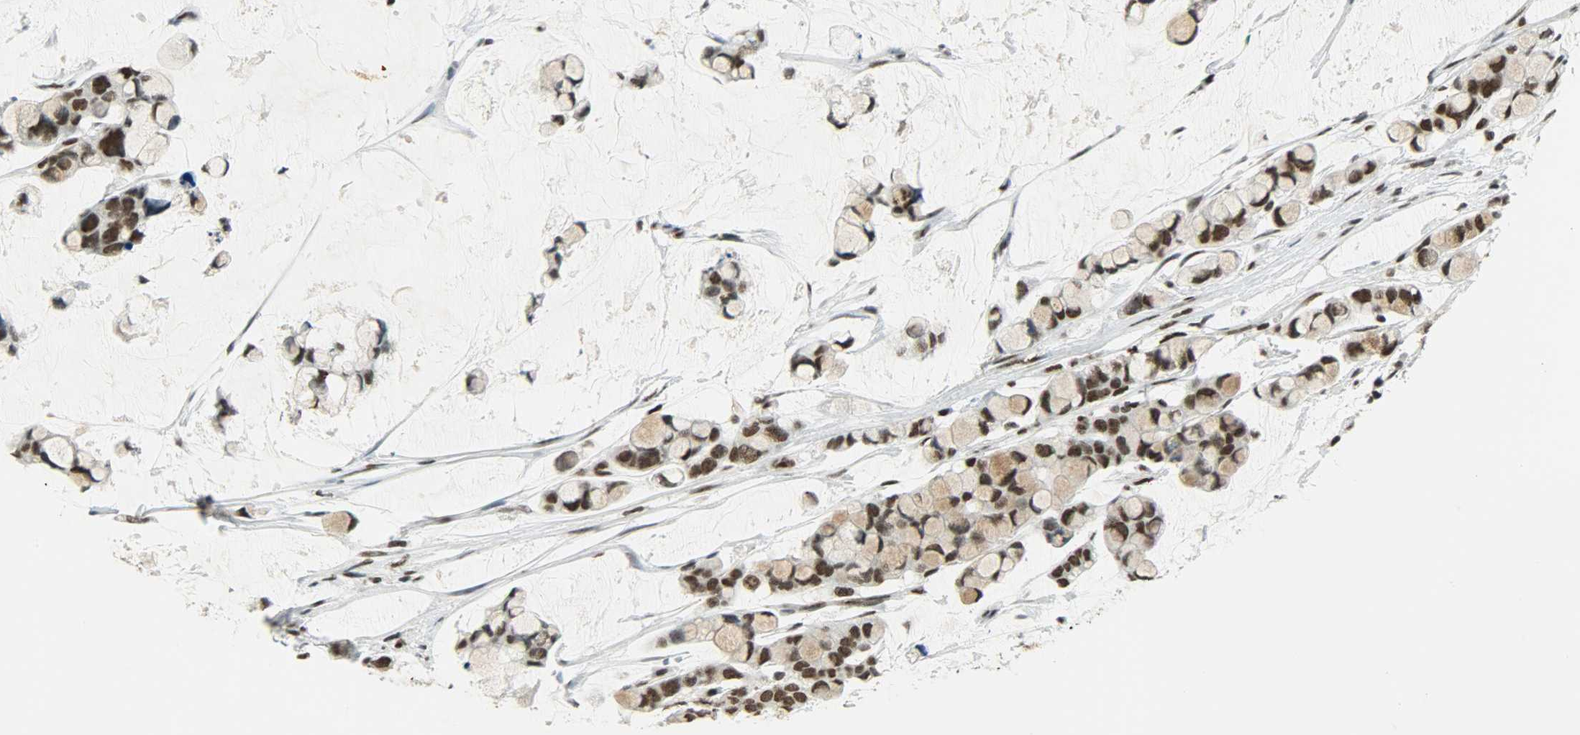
{"staining": {"intensity": "strong", "quantity": ">75%", "location": "nuclear"}, "tissue": "stomach cancer", "cell_type": "Tumor cells", "image_type": "cancer", "snomed": [{"axis": "morphology", "description": "Adenocarcinoma, NOS"}, {"axis": "topography", "description": "Stomach, lower"}], "caption": "DAB (3,3'-diaminobenzidine) immunohistochemical staining of human stomach adenocarcinoma reveals strong nuclear protein positivity in about >75% of tumor cells. The protein of interest is shown in brown color, while the nuclei are stained blue.", "gene": "MYEF2", "patient": {"sex": "male", "age": 84}}